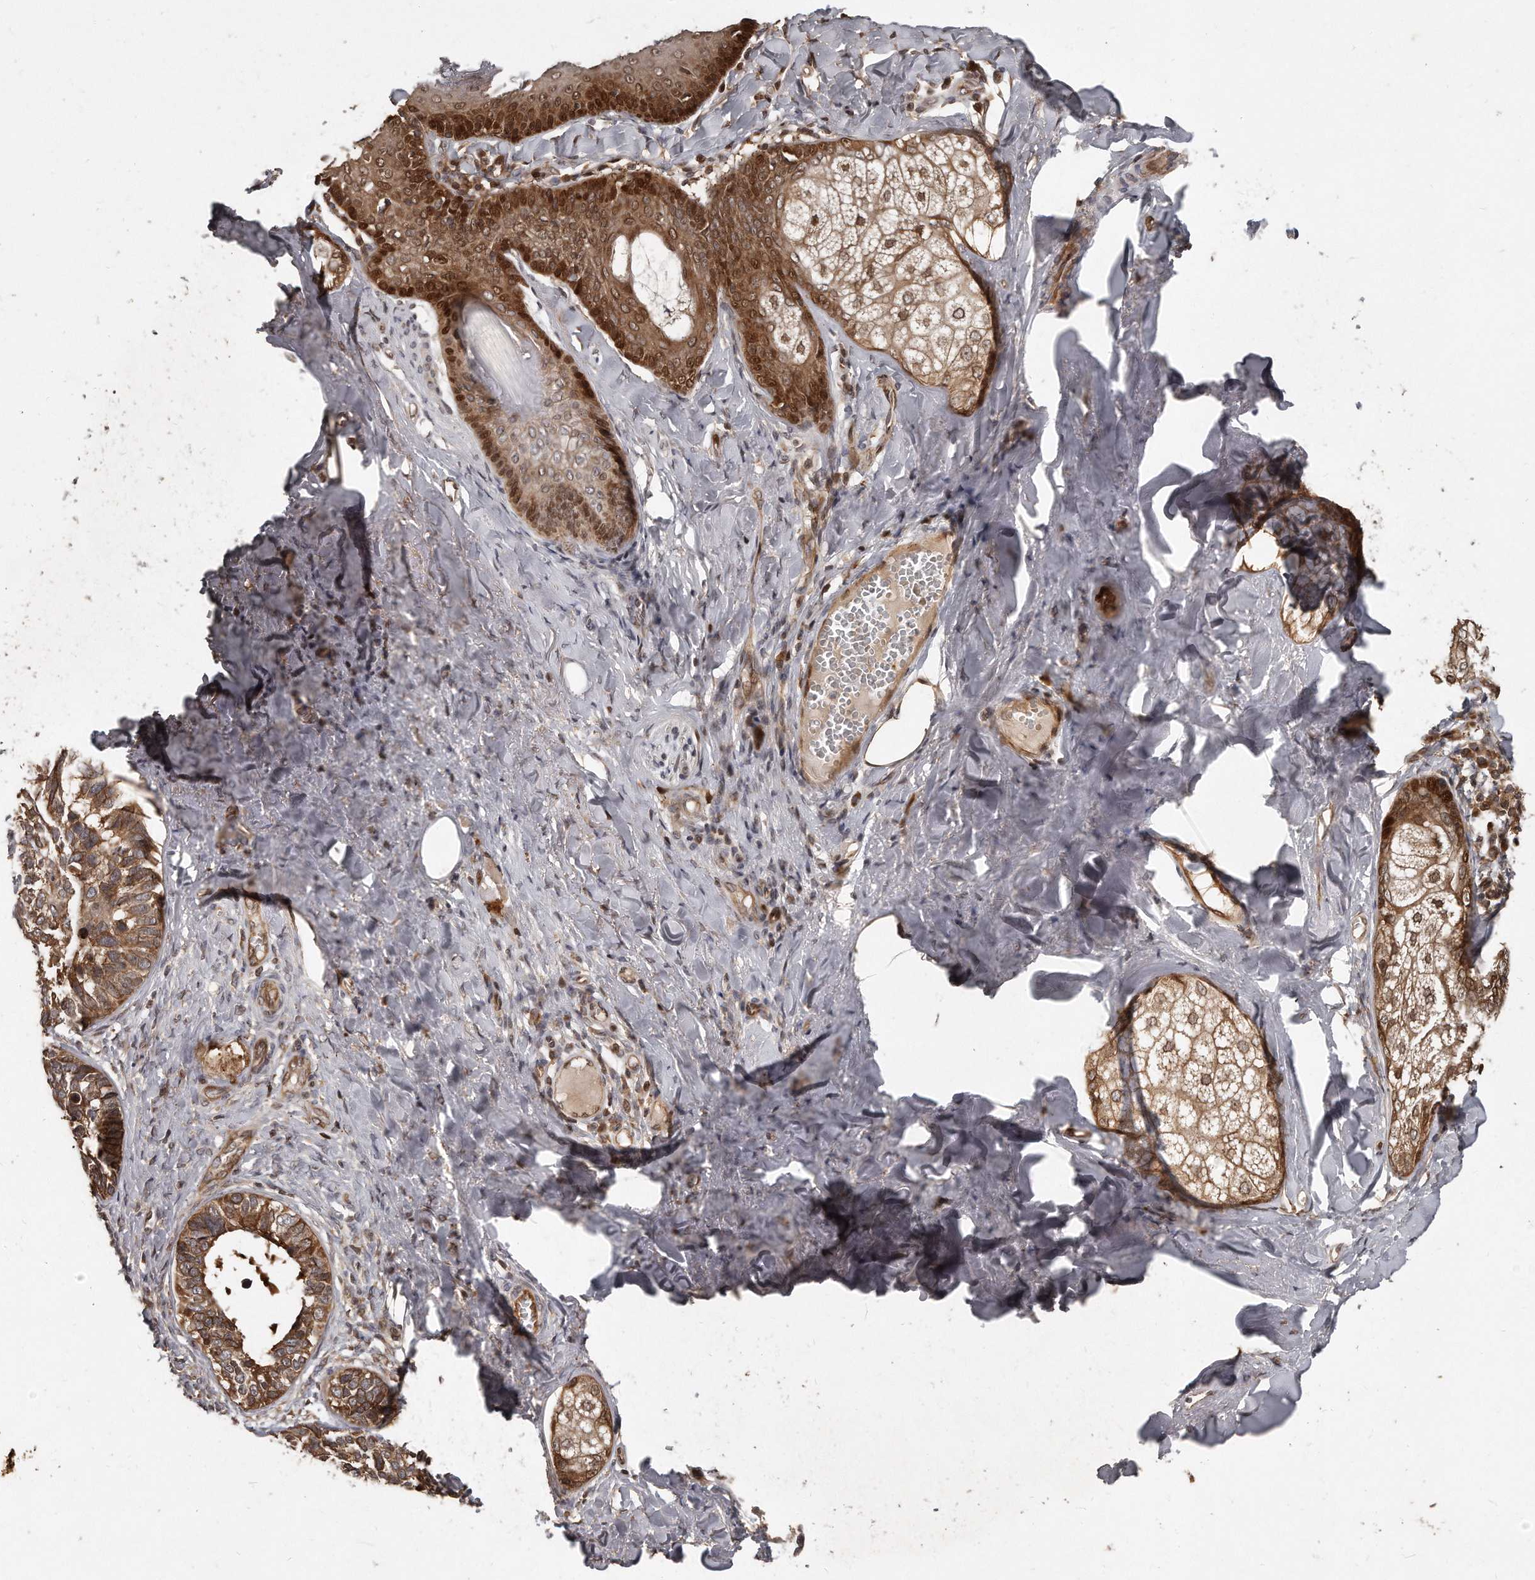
{"staining": {"intensity": "moderate", "quantity": ">75%", "location": "cytoplasmic/membranous,nuclear"}, "tissue": "skin cancer", "cell_type": "Tumor cells", "image_type": "cancer", "snomed": [{"axis": "morphology", "description": "Basal cell carcinoma"}, {"axis": "topography", "description": "Skin"}], "caption": "Moderate cytoplasmic/membranous and nuclear expression is appreciated in about >75% of tumor cells in basal cell carcinoma (skin).", "gene": "GCH1", "patient": {"sex": "male", "age": 62}}